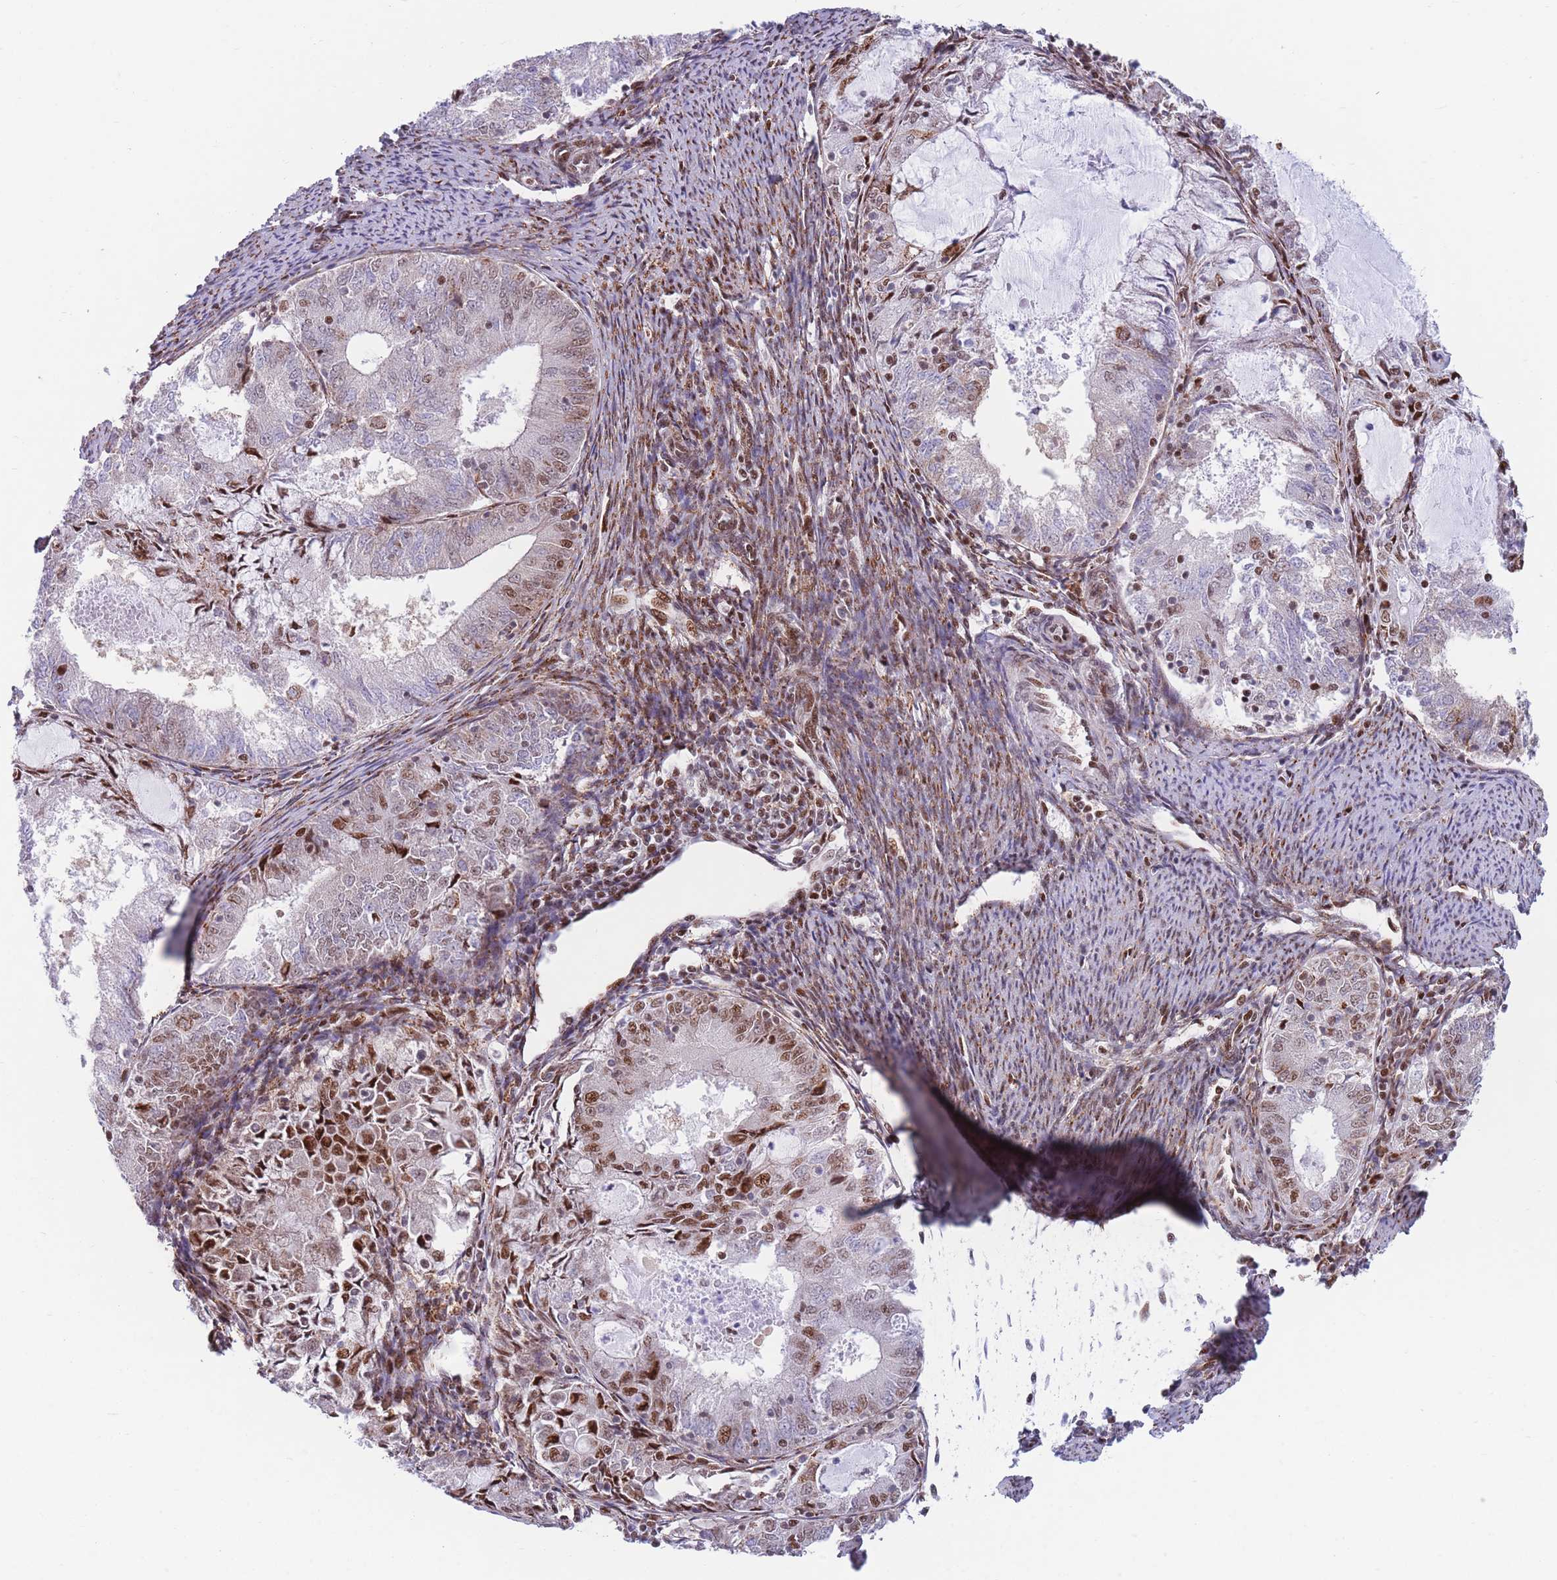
{"staining": {"intensity": "strong", "quantity": "<25%", "location": "cytoplasmic/membranous,nuclear"}, "tissue": "endometrial cancer", "cell_type": "Tumor cells", "image_type": "cancer", "snomed": [{"axis": "morphology", "description": "Adenocarcinoma, NOS"}, {"axis": "topography", "description": "Endometrium"}], "caption": "IHC staining of endometrial adenocarcinoma, which shows medium levels of strong cytoplasmic/membranous and nuclear expression in approximately <25% of tumor cells indicating strong cytoplasmic/membranous and nuclear protein expression. The staining was performed using DAB (brown) for protein detection and nuclei were counterstained in hematoxylin (blue).", "gene": "DNAJC3", "patient": {"sex": "female", "age": 57}}